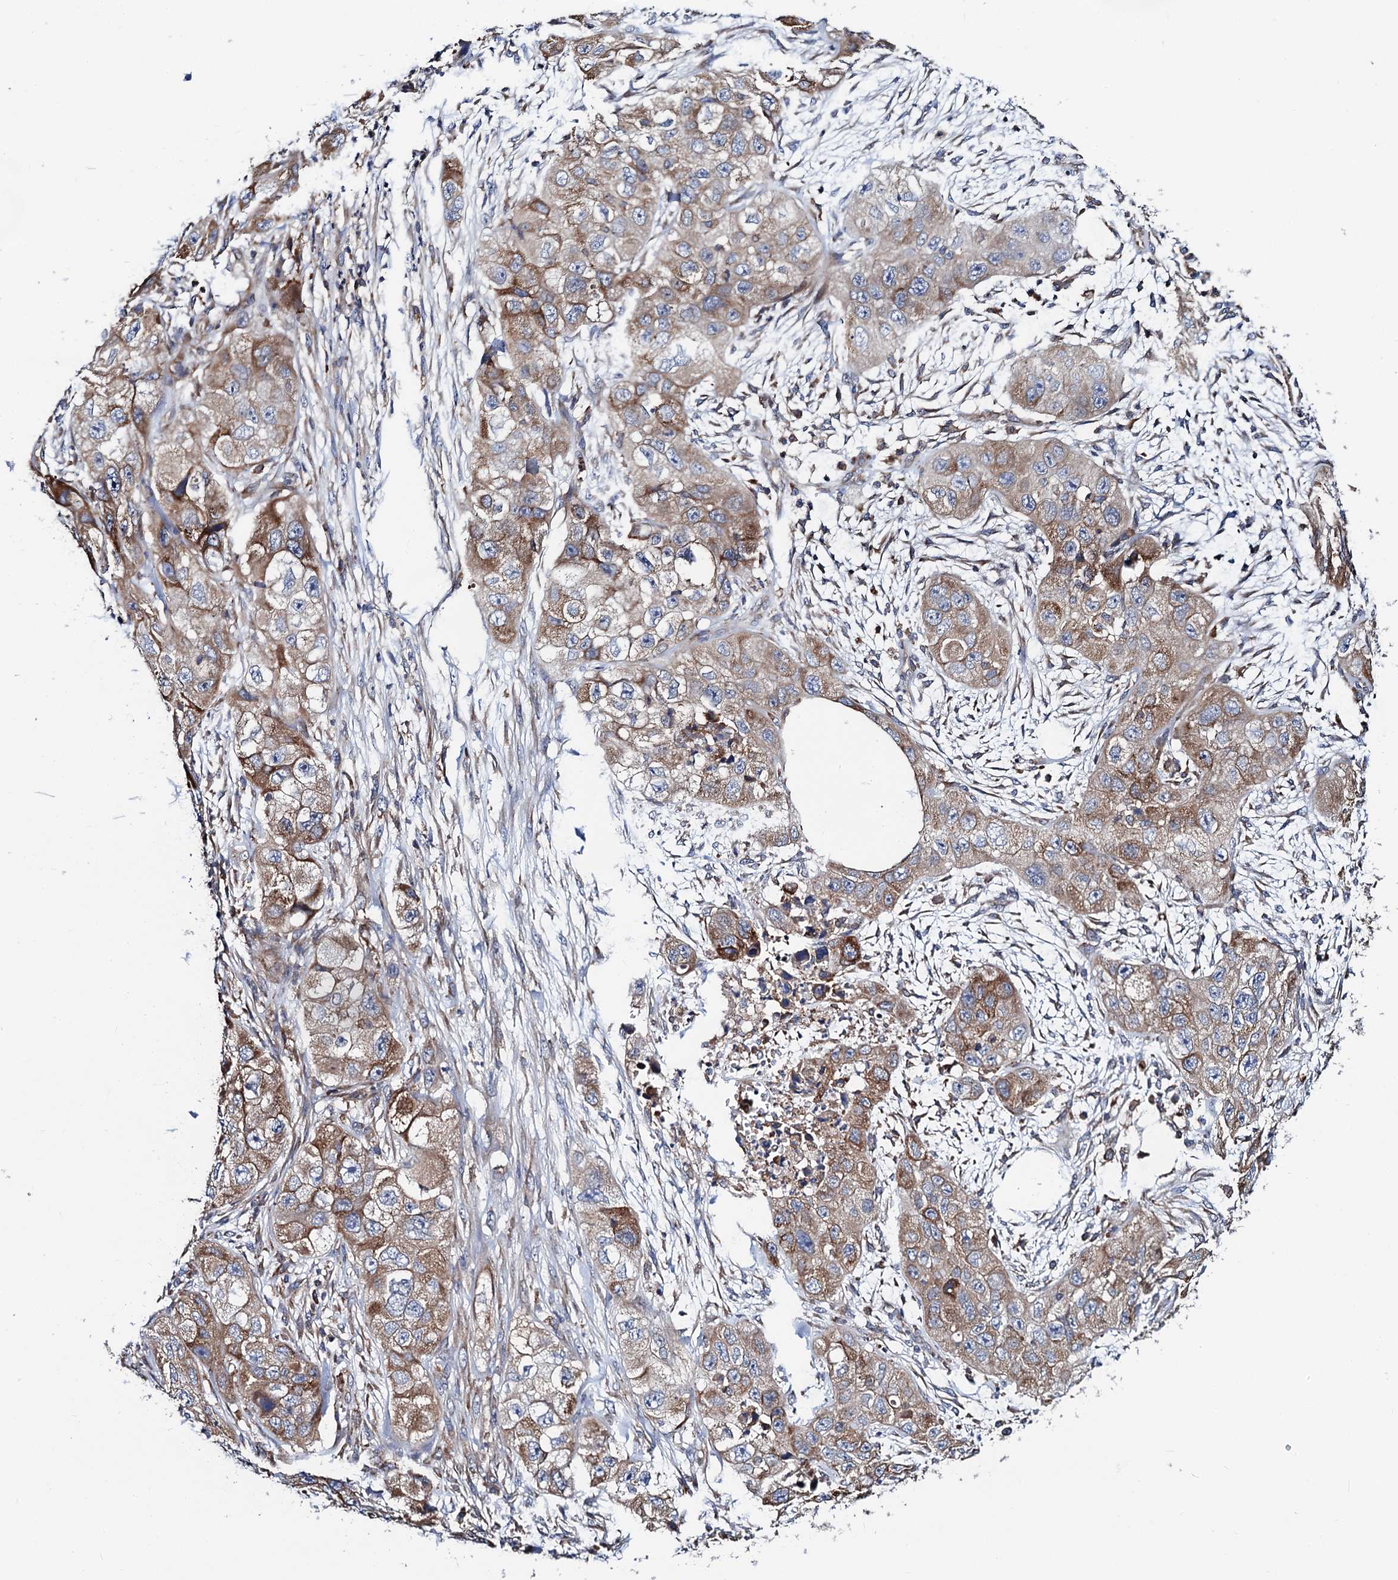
{"staining": {"intensity": "moderate", "quantity": "25%-75%", "location": "cytoplasmic/membranous"}, "tissue": "skin cancer", "cell_type": "Tumor cells", "image_type": "cancer", "snomed": [{"axis": "morphology", "description": "Squamous cell carcinoma, NOS"}, {"axis": "topography", "description": "Skin"}, {"axis": "topography", "description": "Subcutis"}], "caption": "Brown immunohistochemical staining in human skin cancer (squamous cell carcinoma) displays moderate cytoplasmic/membranous positivity in about 25%-75% of tumor cells. The protein of interest is shown in brown color, while the nuclei are stained blue.", "gene": "PGLS", "patient": {"sex": "male", "age": 73}}